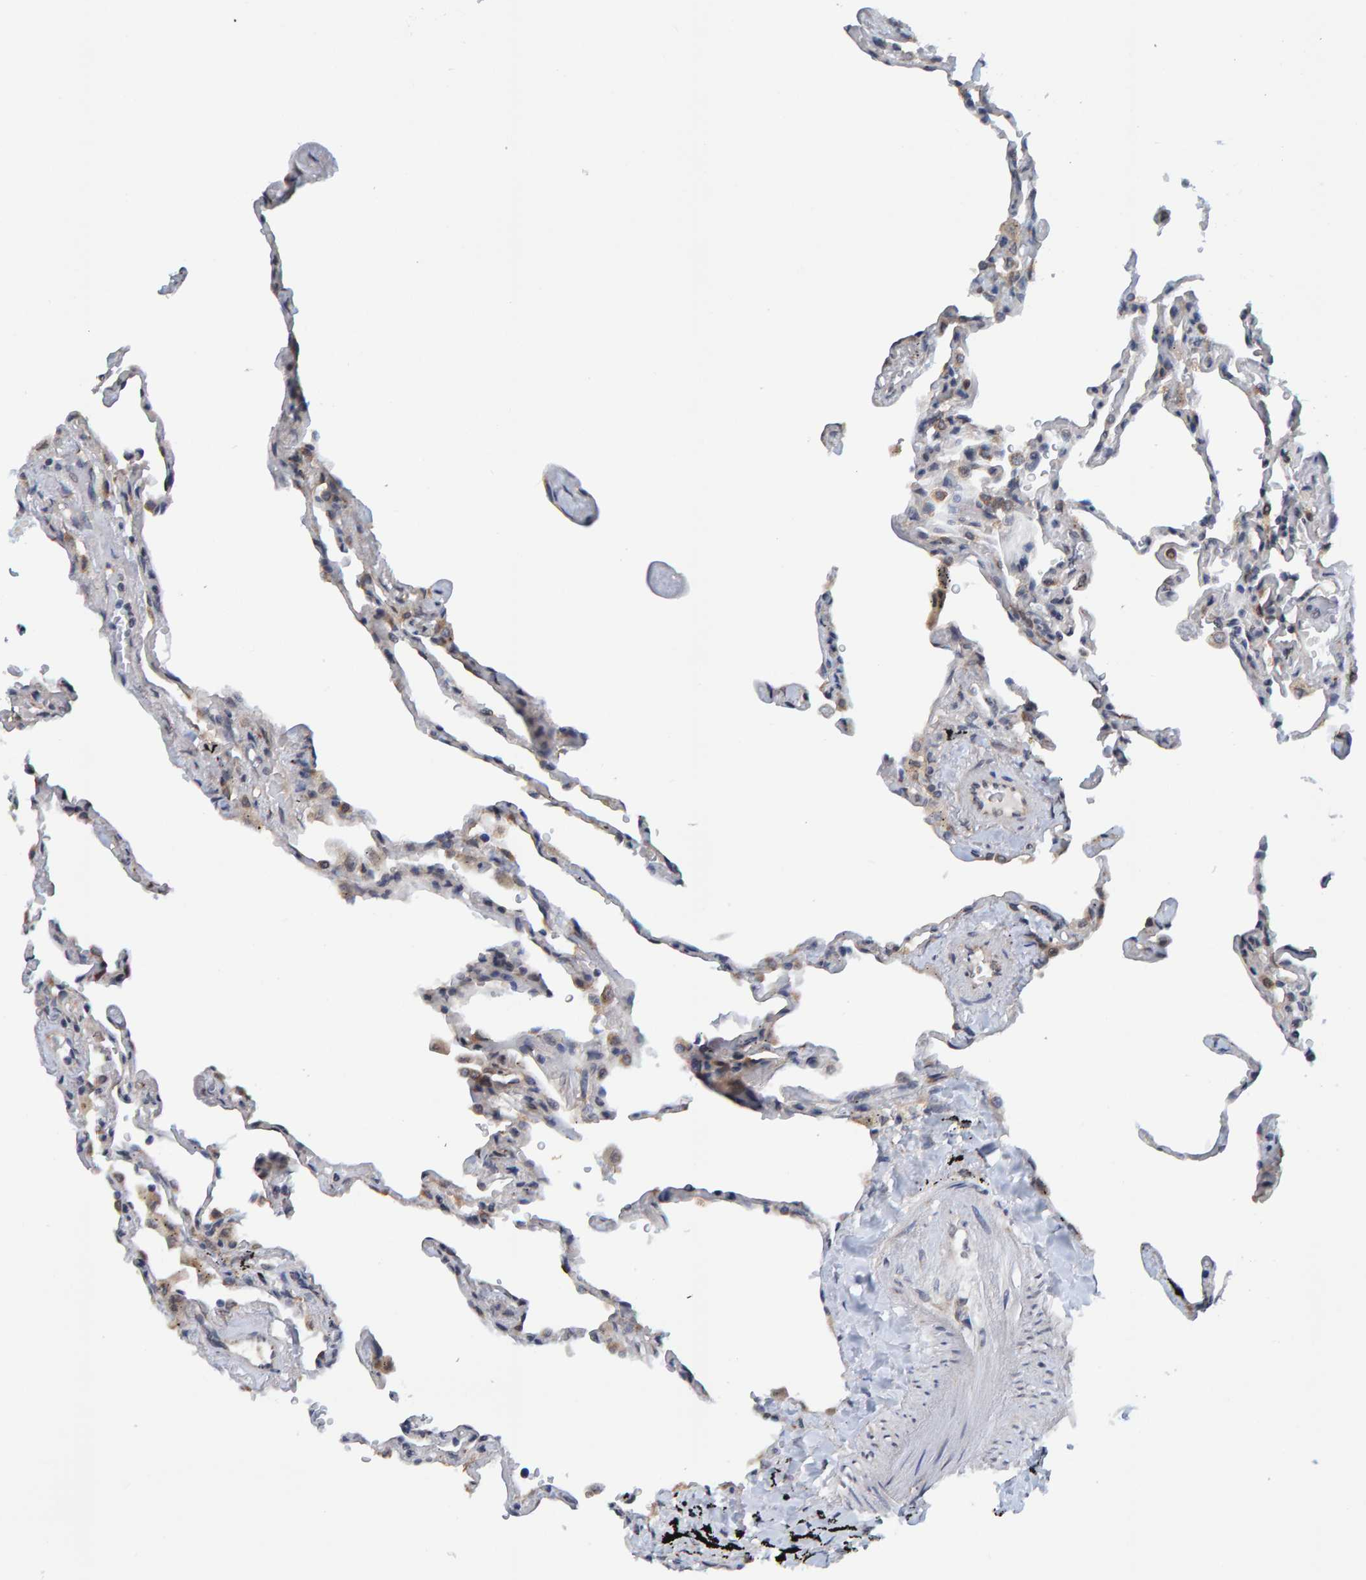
{"staining": {"intensity": "weak", "quantity": "<25%", "location": "cytoplasmic/membranous"}, "tissue": "lung", "cell_type": "Alveolar cells", "image_type": "normal", "snomed": [{"axis": "morphology", "description": "Normal tissue, NOS"}, {"axis": "topography", "description": "Lung"}], "caption": "Immunohistochemistry of normal lung exhibits no staining in alveolar cells. (DAB (3,3'-diaminobenzidine) immunohistochemistry (IHC) with hematoxylin counter stain).", "gene": "SCRN2", "patient": {"sex": "male", "age": 59}}